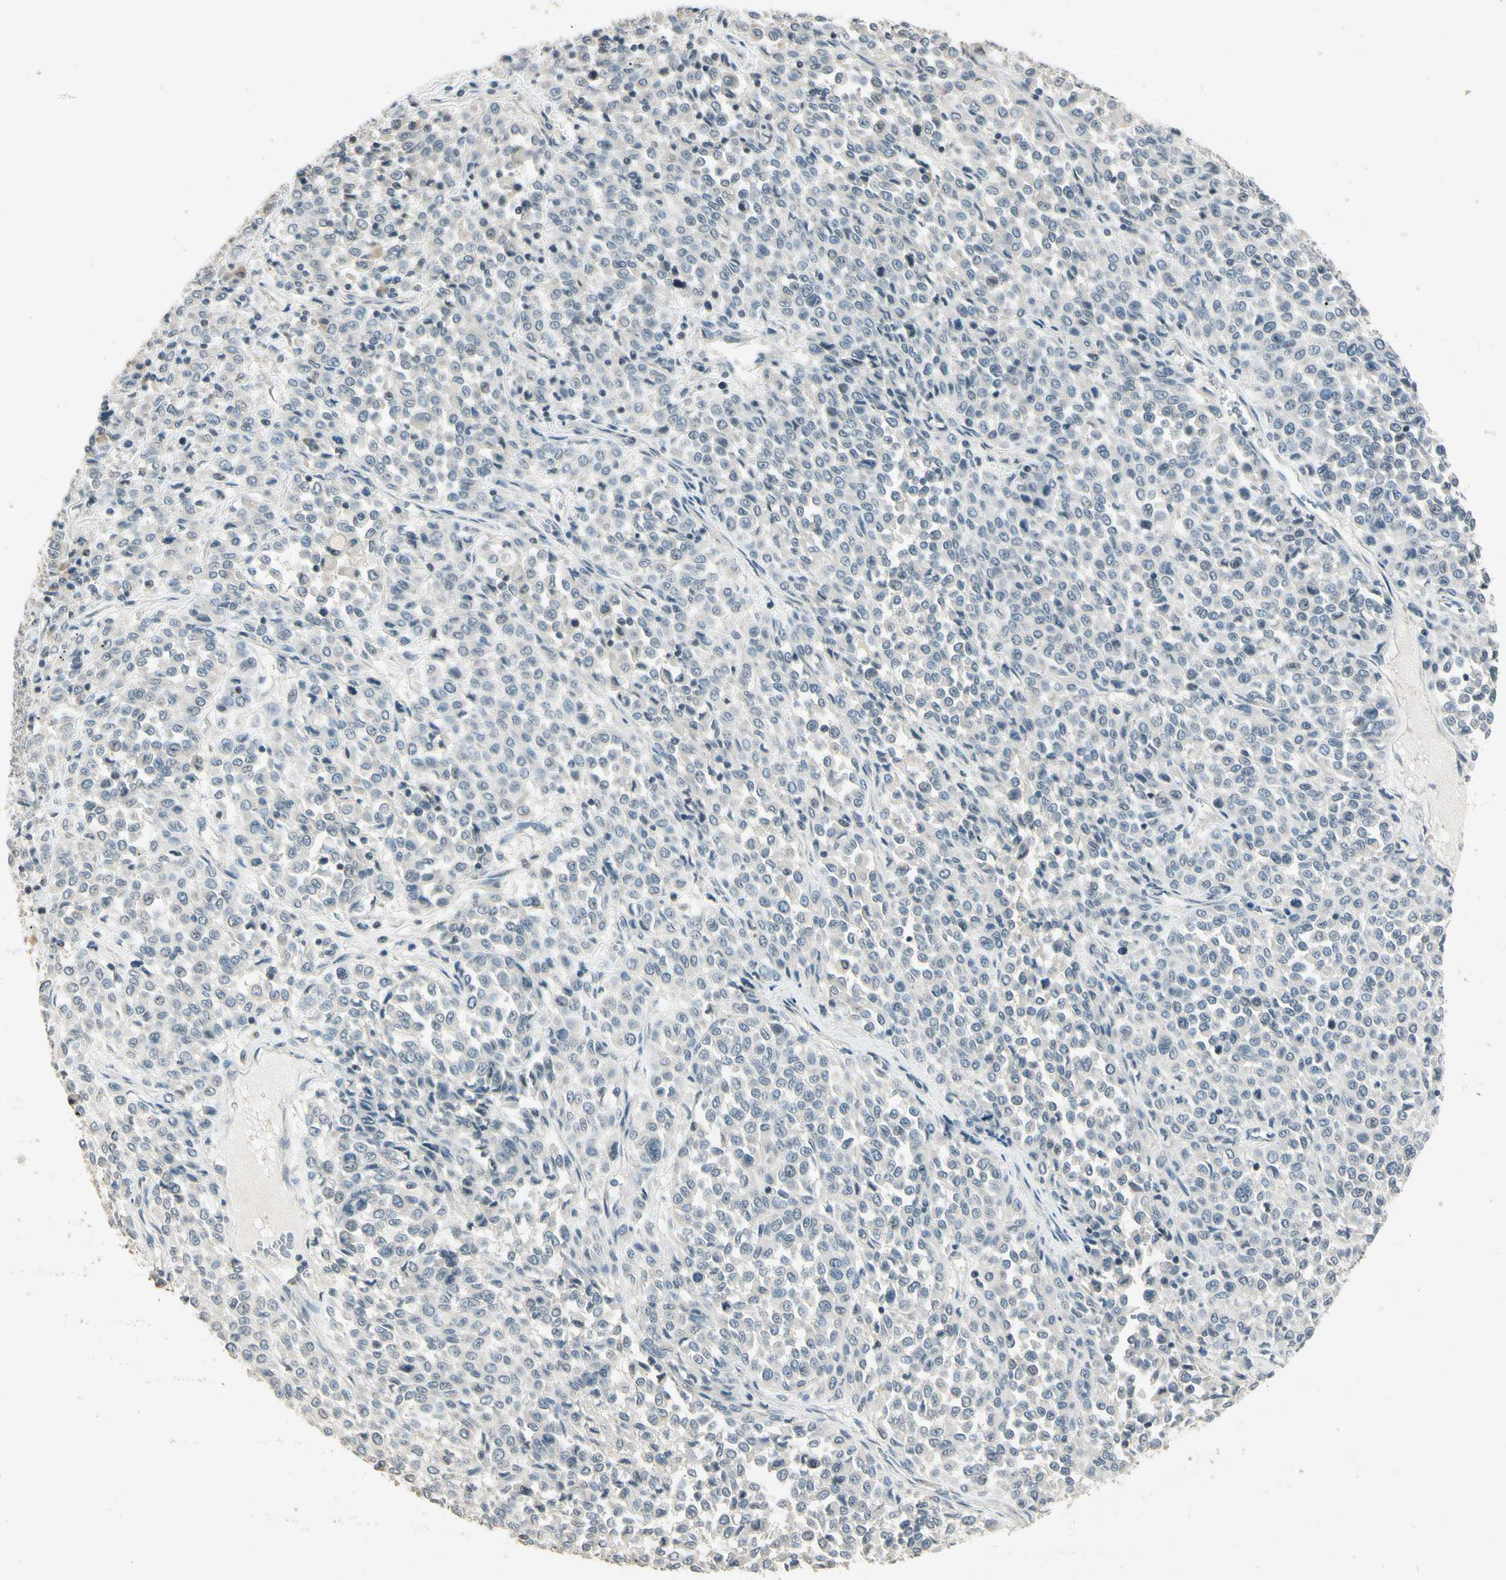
{"staining": {"intensity": "negative", "quantity": "none", "location": "none"}, "tissue": "melanoma", "cell_type": "Tumor cells", "image_type": "cancer", "snomed": [{"axis": "morphology", "description": "Malignant melanoma, Metastatic site"}, {"axis": "topography", "description": "Pancreas"}], "caption": "IHC of human malignant melanoma (metastatic site) demonstrates no expression in tumor cells.", "gene": "ZBTB4", "patient": {"sex": "female", "age": 30}}